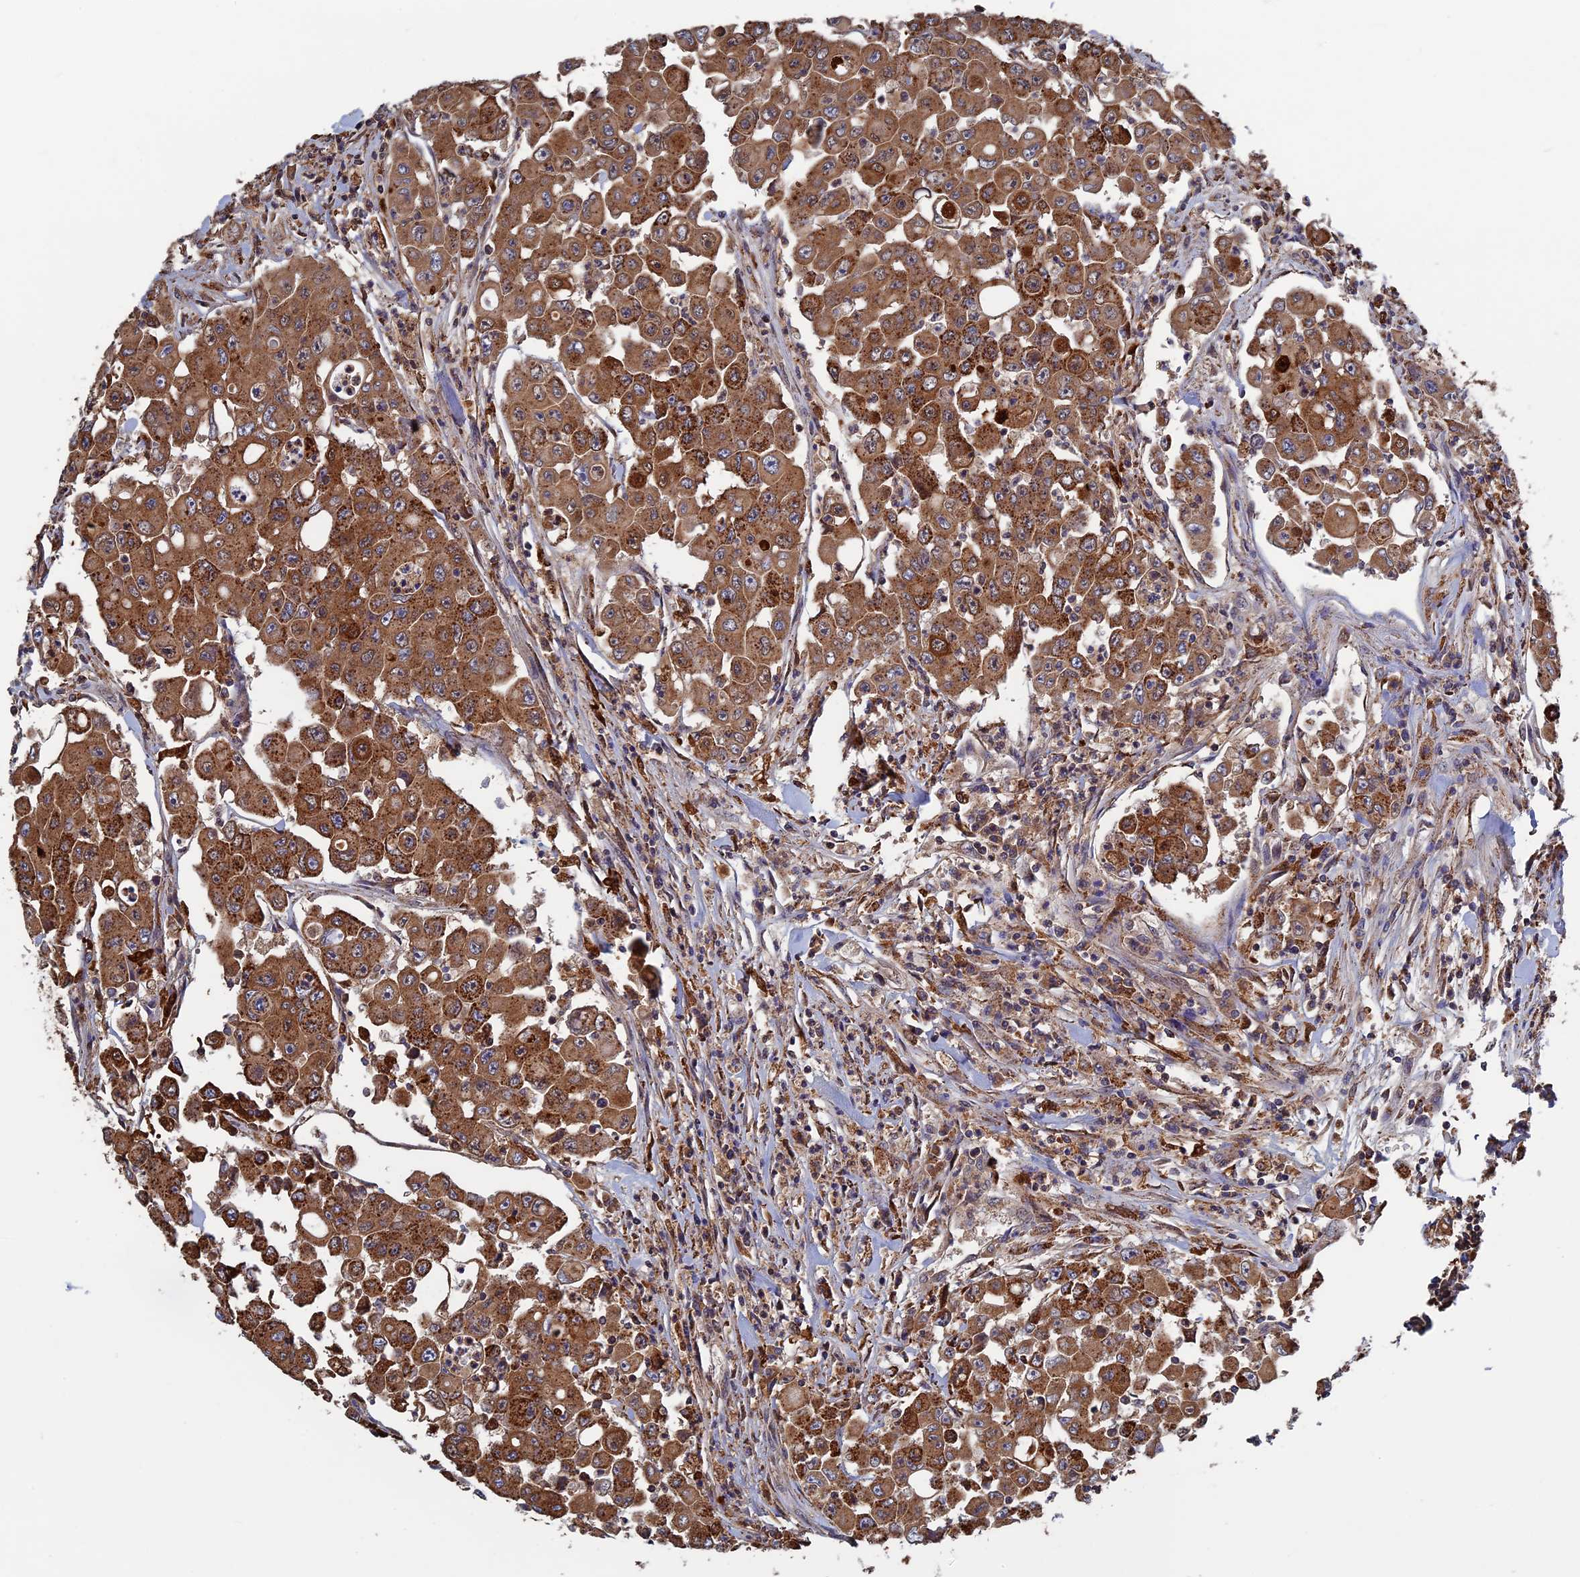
{"staining": {"intensity": "moderate", "quantity": ">75%", "location": "cytoplasmic/membranous"}, "tissue": "colorectal cancer", "cell_type": "Tumor cells", "image_type": "cancer", "snomed": [{"axis": "morphology", "description": "Adenocarcinoma, NOS"}, {"axis": "topography", "description": "Colon"}], "caption": "Colorectal adenocarcinoma stained with a brown dye reveals moderate cytoplasmic/membranous positive staining in about >75% of tumor cells.", "gene": "SEC24D", "patient": {"sex": "male", "age": 51}}